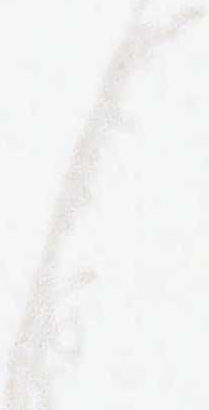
{"staining": {"intensity": "moderate", "quantity": ">75%", "location": "nuclear"}, "tissue": "cerebellum", "cell_type": "Cells in granular layer", "image_type": "normal", "snomed": [{"axis": "morphology", "description": "Normal tissue, NOS"}, {"axis": "topography", "description": "Cerebellum"}], "caption": "Immunohistochemistry photomicrograph of normal cerebellum stained for a protein (brown), which reveals medium levels of moderate nuclear staining in about >75% of cells in granular layer.", "gene": "MAX", "patient": {"sex": "male", "age": 45}}